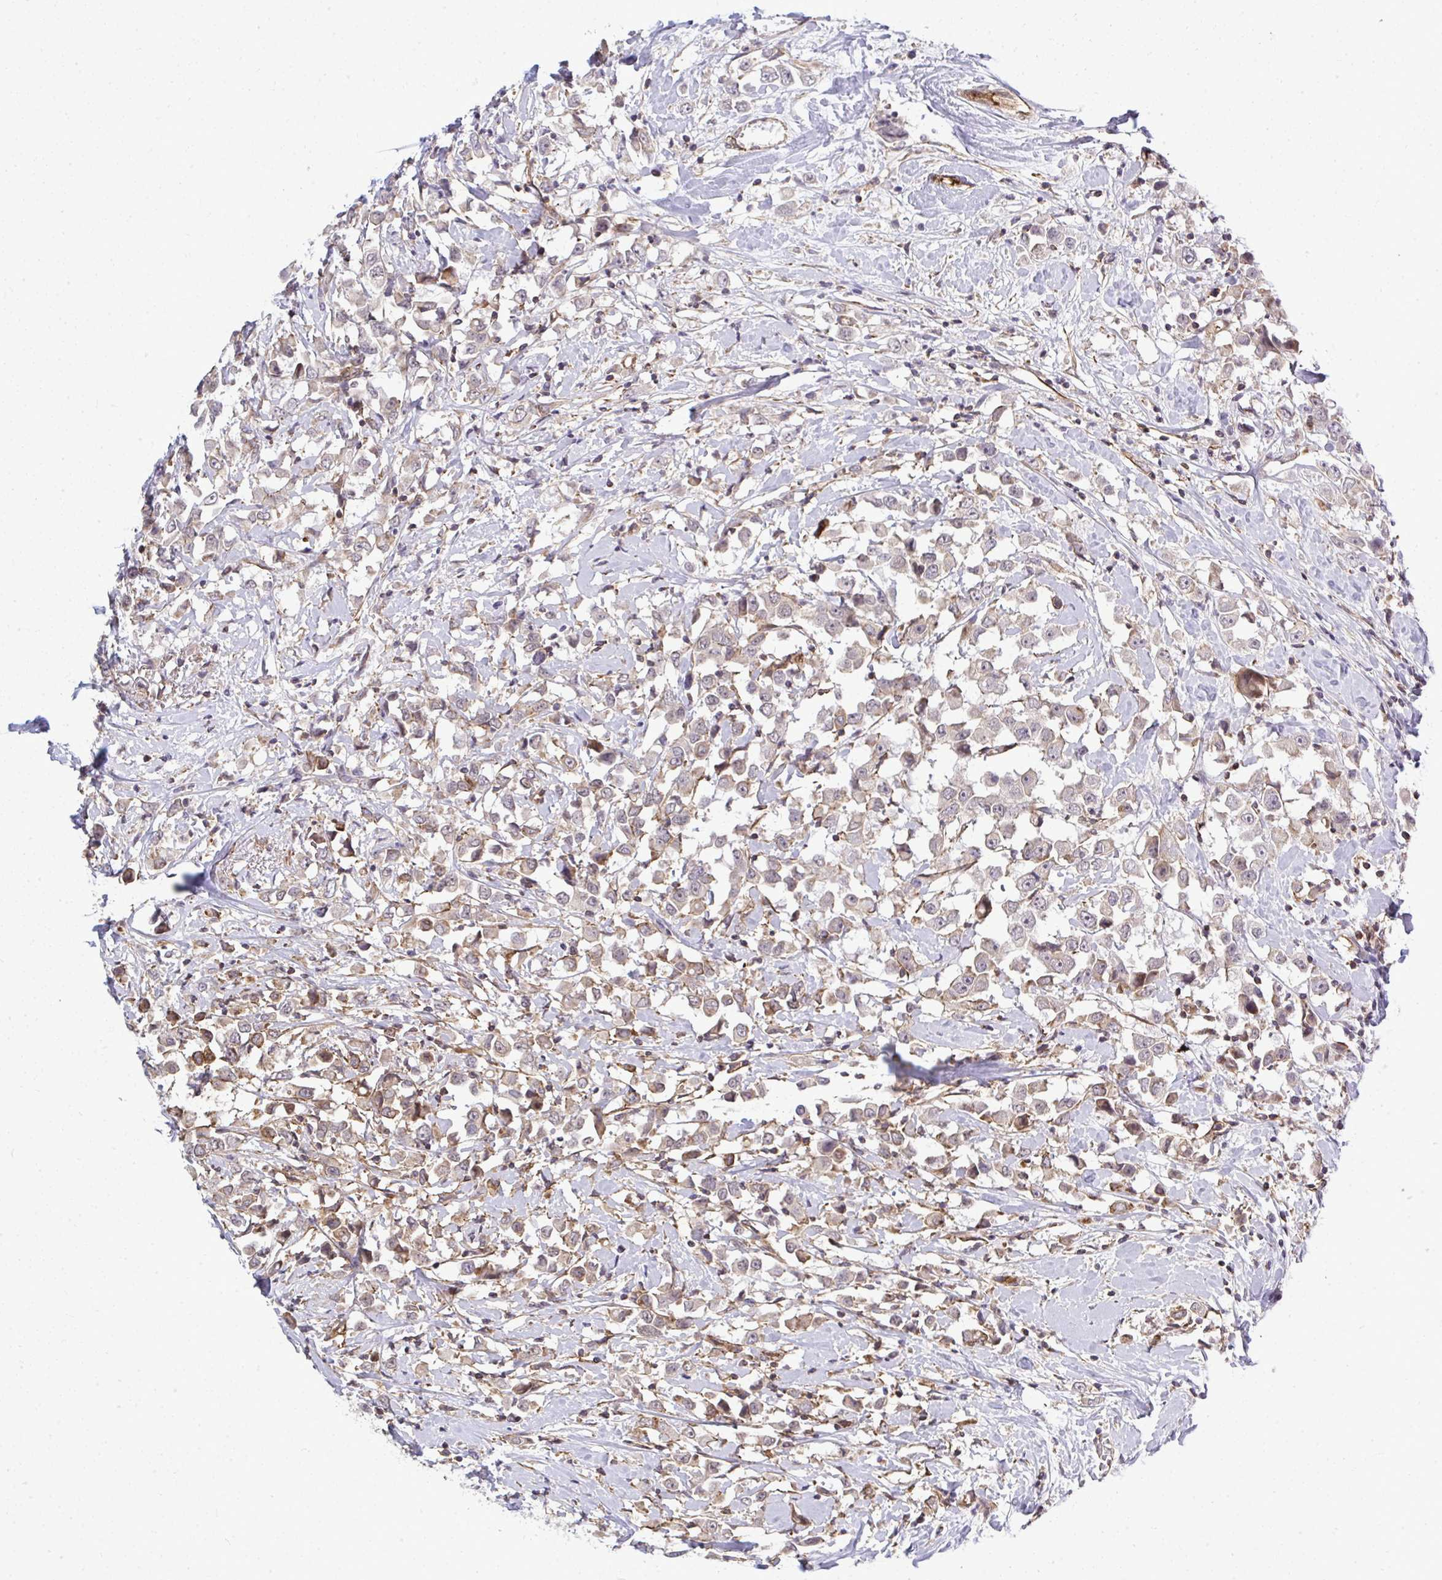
{"staining": {"intensity": "weak", "quantity": ">75%", "location": "cytoplasmic/membranous"}, "tissue": "breast cancer", "cell_type": "Tumor cells", "image_type": "cancer", "snomed": [{"axis": "morphology", "description": "Duct carcinoma"}, {"axis": "topography", "description": "Breast"}], "caption": "Tumor cells exhibit low levels of weak cytoplasmic/membranous staining in about >75% of cells in human breast invasive ductal carcinoma. The protein of interest is stained brown, and the nuclei are stained in blue (DAB (3,3'-diaminobenzidine) IHC with brightfield microscopy, high magnification).", "gene": "FUT10", "patient": {"sex": "female", "age": 61}}